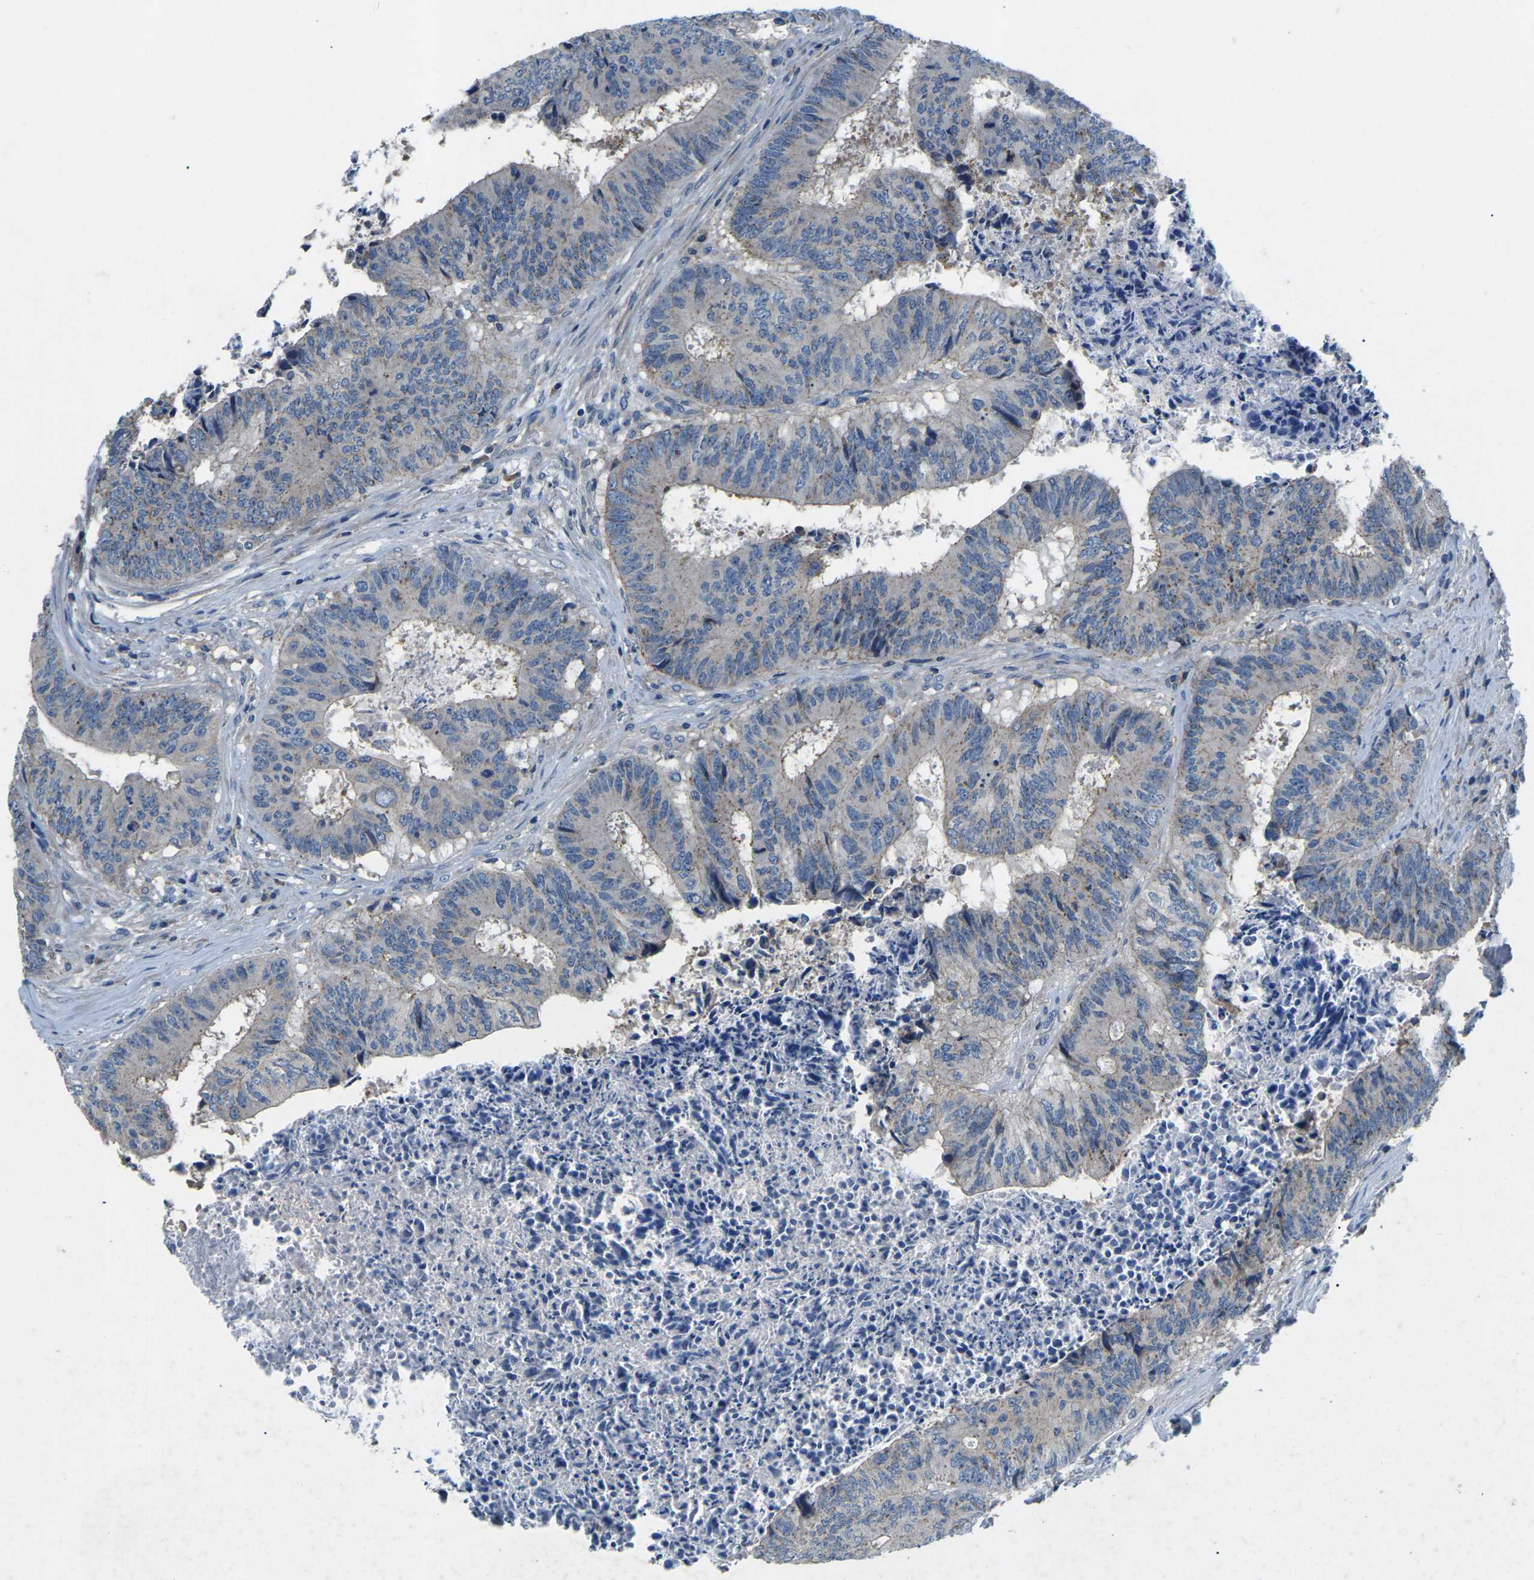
{"staining": {"intensity": "weak", "quantity": "<25%", "location": "cytoplasmic/membranous"}, "tissue": "colorectal cancer", "cell_type": "Tumor cells", "image_type": "cancer", "snomed": [{"axis": "morphology", "description": "Adenocarcinoma, NOS"}, {"axis": "topography", "description": "Rectum"}], "caption": "The photomicrograph reveals no significant expression in tumor cells of adenocarcinoma (colorectal).", "gene": "PDCD6IP", "patient": {"sex": "male", "age": 72}}